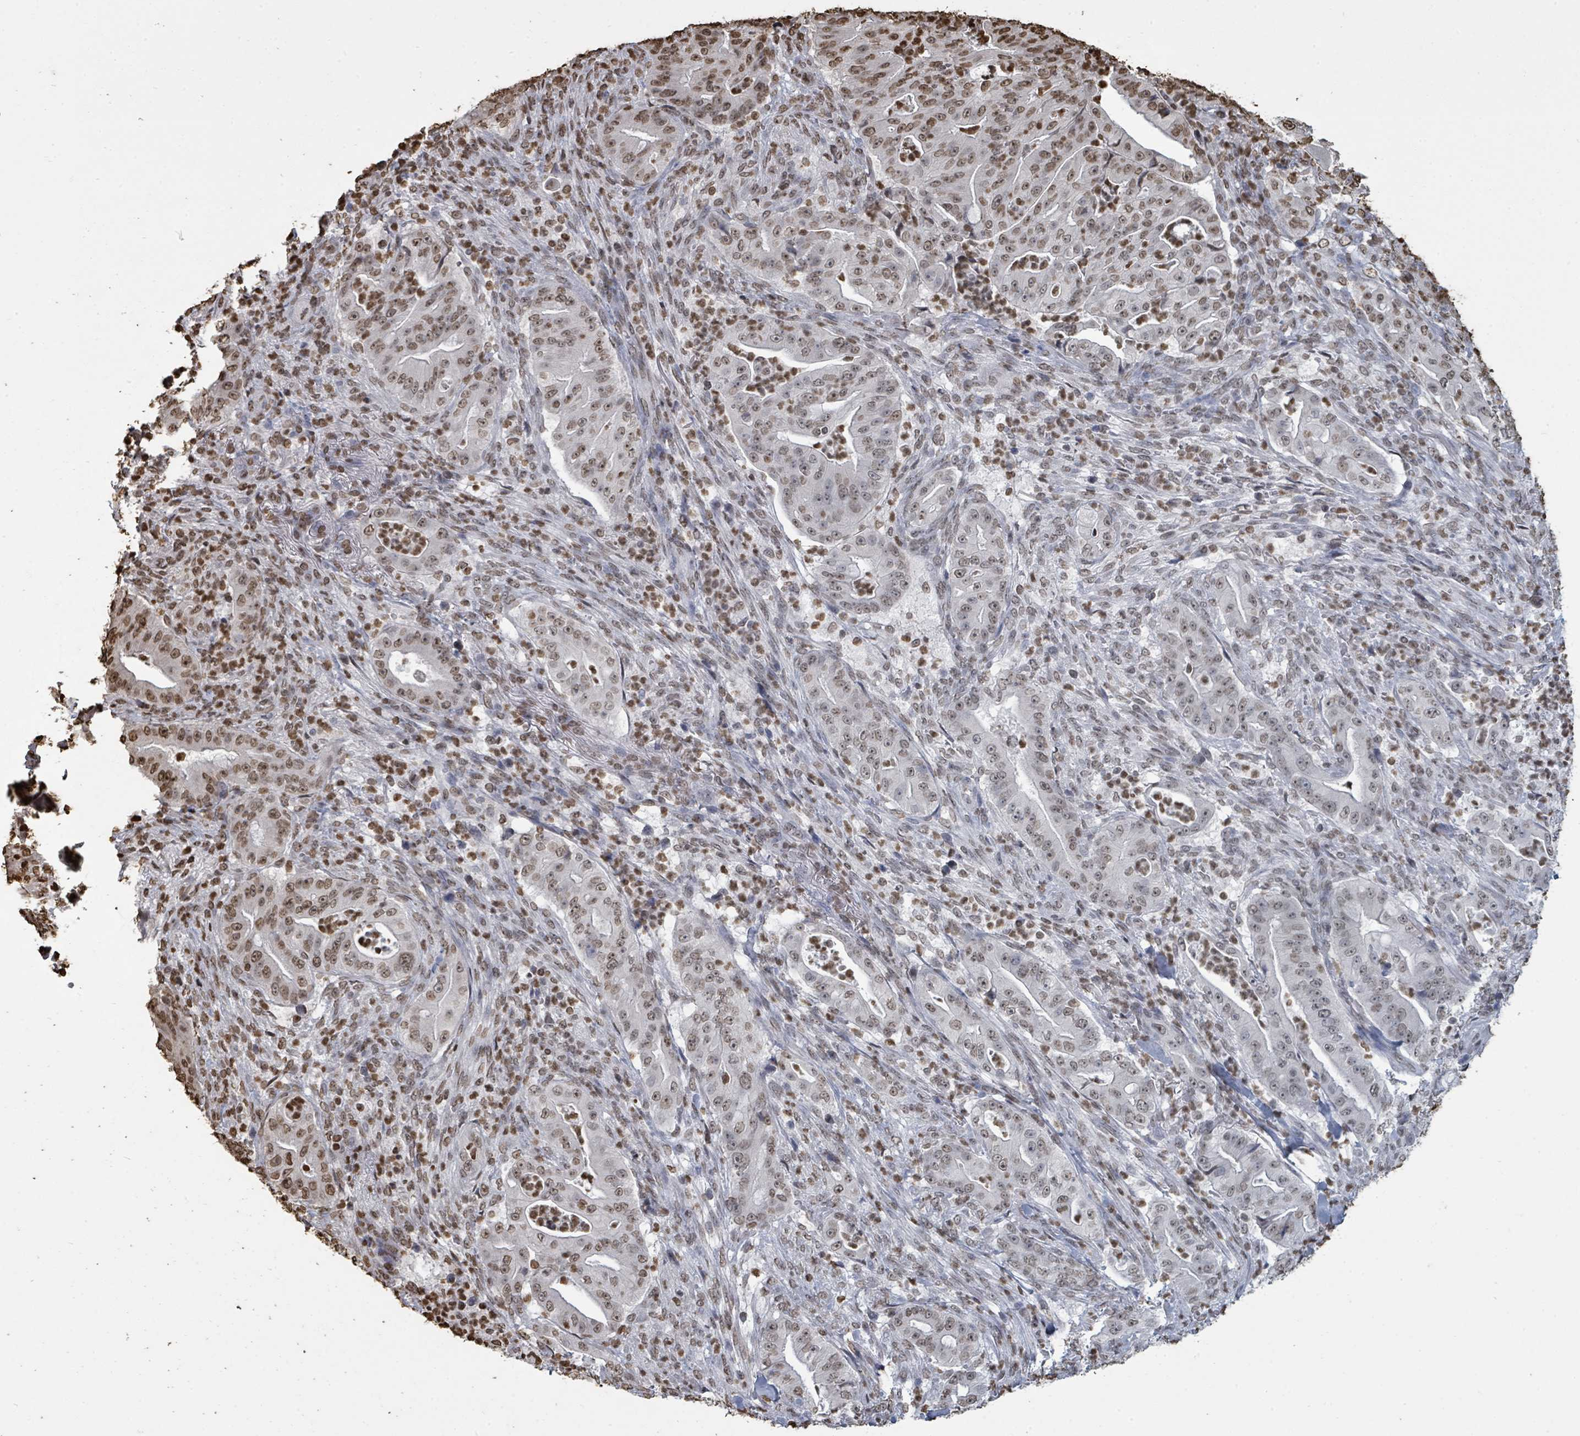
{"staining": {"intensity": "moderate", "quantity": ">75%", "location": "nuclear"}, "tissue": "pancreatic cancer", "cell_type": "Tumor cells", "image_type": "cancer", "snomed": [{"axis": "morphology", "description": "Adenocarcinoma, NOS"}, {"axis": "topography", "description": "Pancreas"}], "caption": "The immunohistochemical stain highlights moderate nuclear positivity in tumor cells of adenocarcinoma (pancreatic) tissue.", "gene": "MRPS12", "patient": {"sex": "male", "age": 71}}